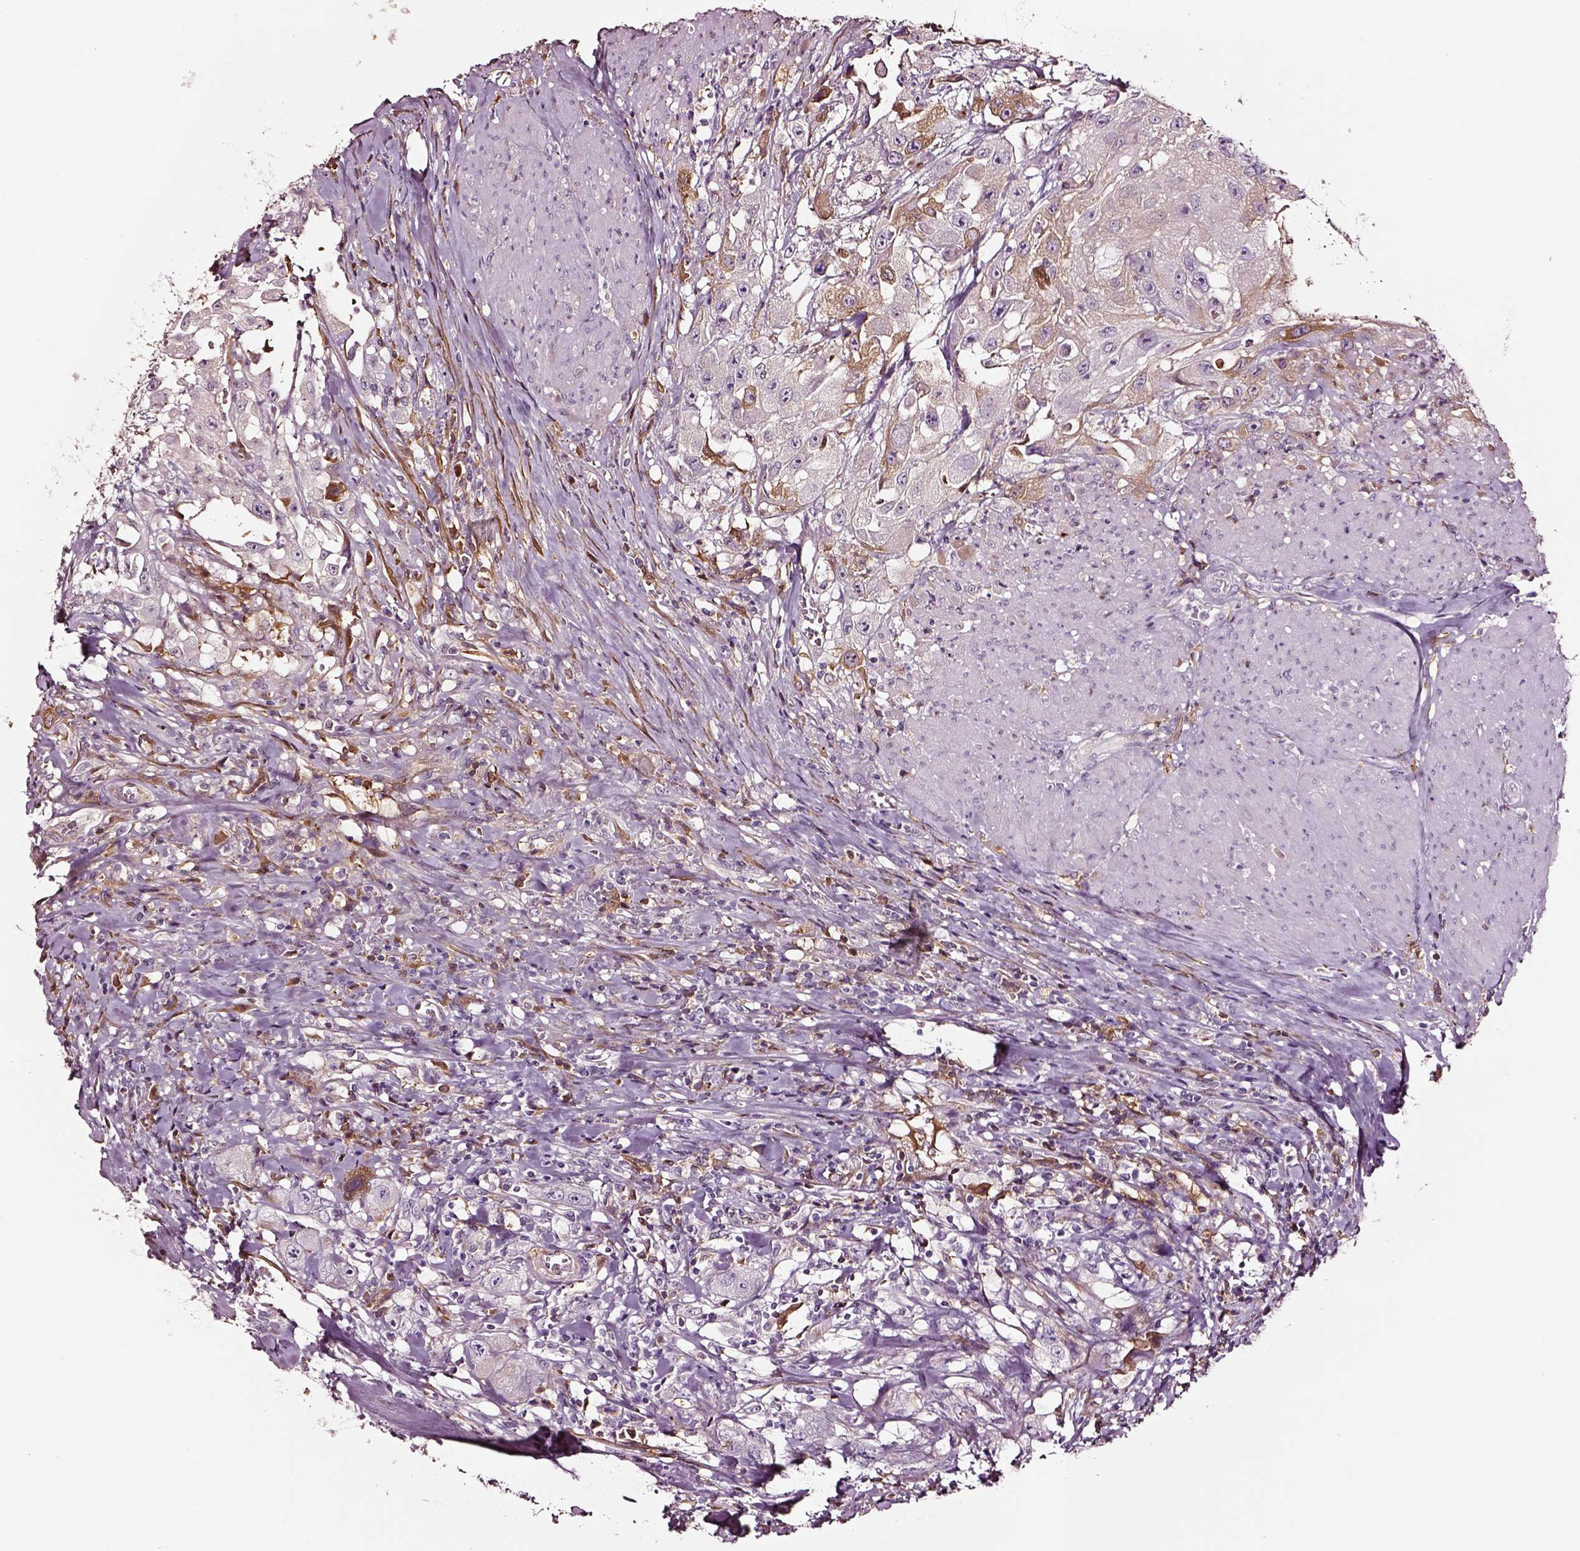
{"staining": {"intensity": "negative", "quantity": "none", "location": "none"}, "tissue": "urothelial cancer", "cell_type": "Tumor cells", "image_type": "cancer", "snomed": [{"axis": "morphology", "description": "Urothelial carcinoma, High grade"}, {"axis": "topography", "description": "Urinary bladder"}], "caption": "DAB immunohistochemical staining of human high-grade urothelial carcinoma shows no significant staining in tumor cells.", "gene": "TF", "patient": {"sex": "male", "age": 79}}